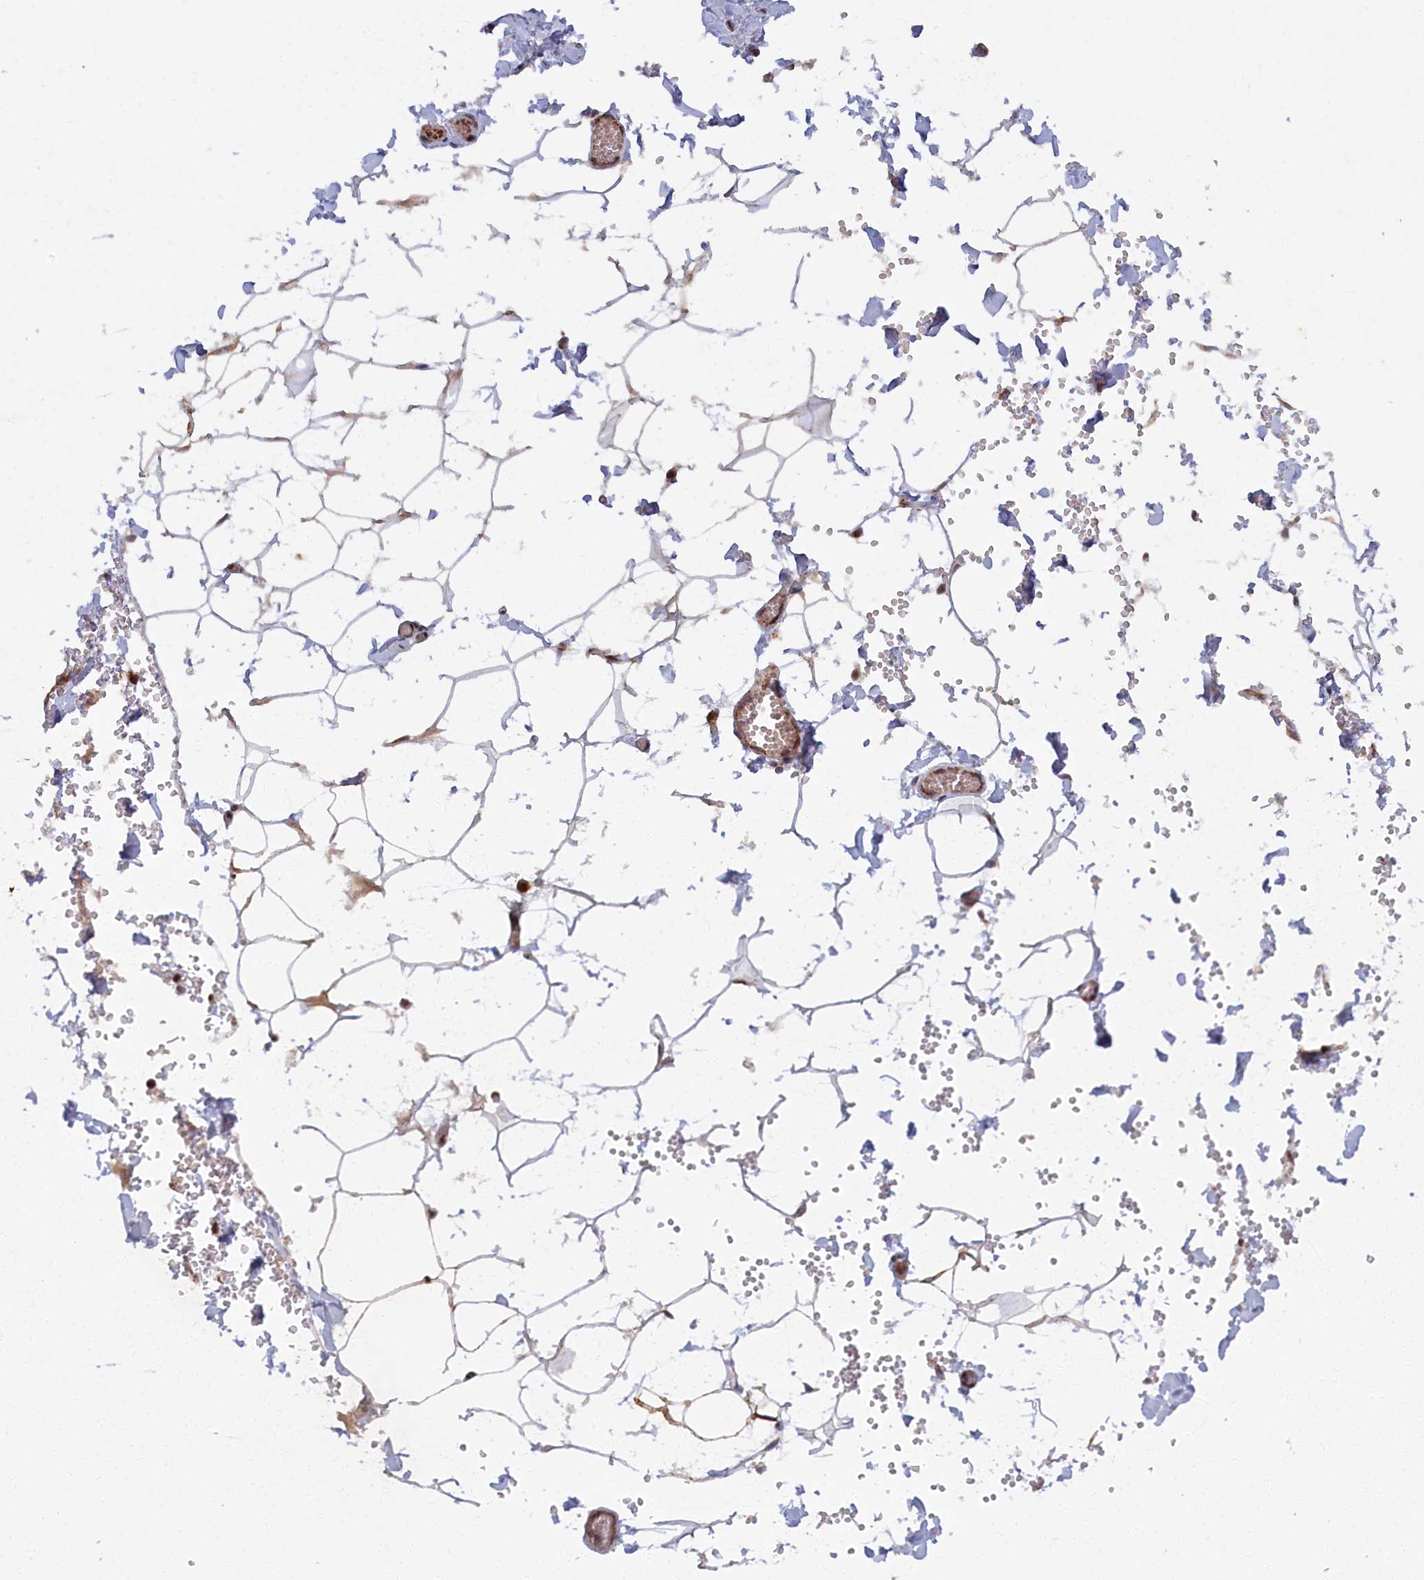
{"staining": {"intensity": "negative", "quantity": "none", "location": "none"}, "tissue": "adipose tissue", "cell_type": "Adipocytes", "image_type": "normal", "snomed": [{"axis": "morphology", "description": "Normal tissue, NOS"}, {"axis": "topography", "description": "Gallbladder"}, {"axis": "topography", "description": "Peripheral nerve tissue"}], "caption": "High magnification brightfield microscopy of unremarkable adipose tissue stained with DAB (brown) and counterstained with hematoxylin (blue): adipocytes show no significant expression. (DAB immunohistochemistry visualized using brightfield microscopy, high magnification).", "gene": "PLA2G10", "patient": {"sex": "male", "age": 38}}